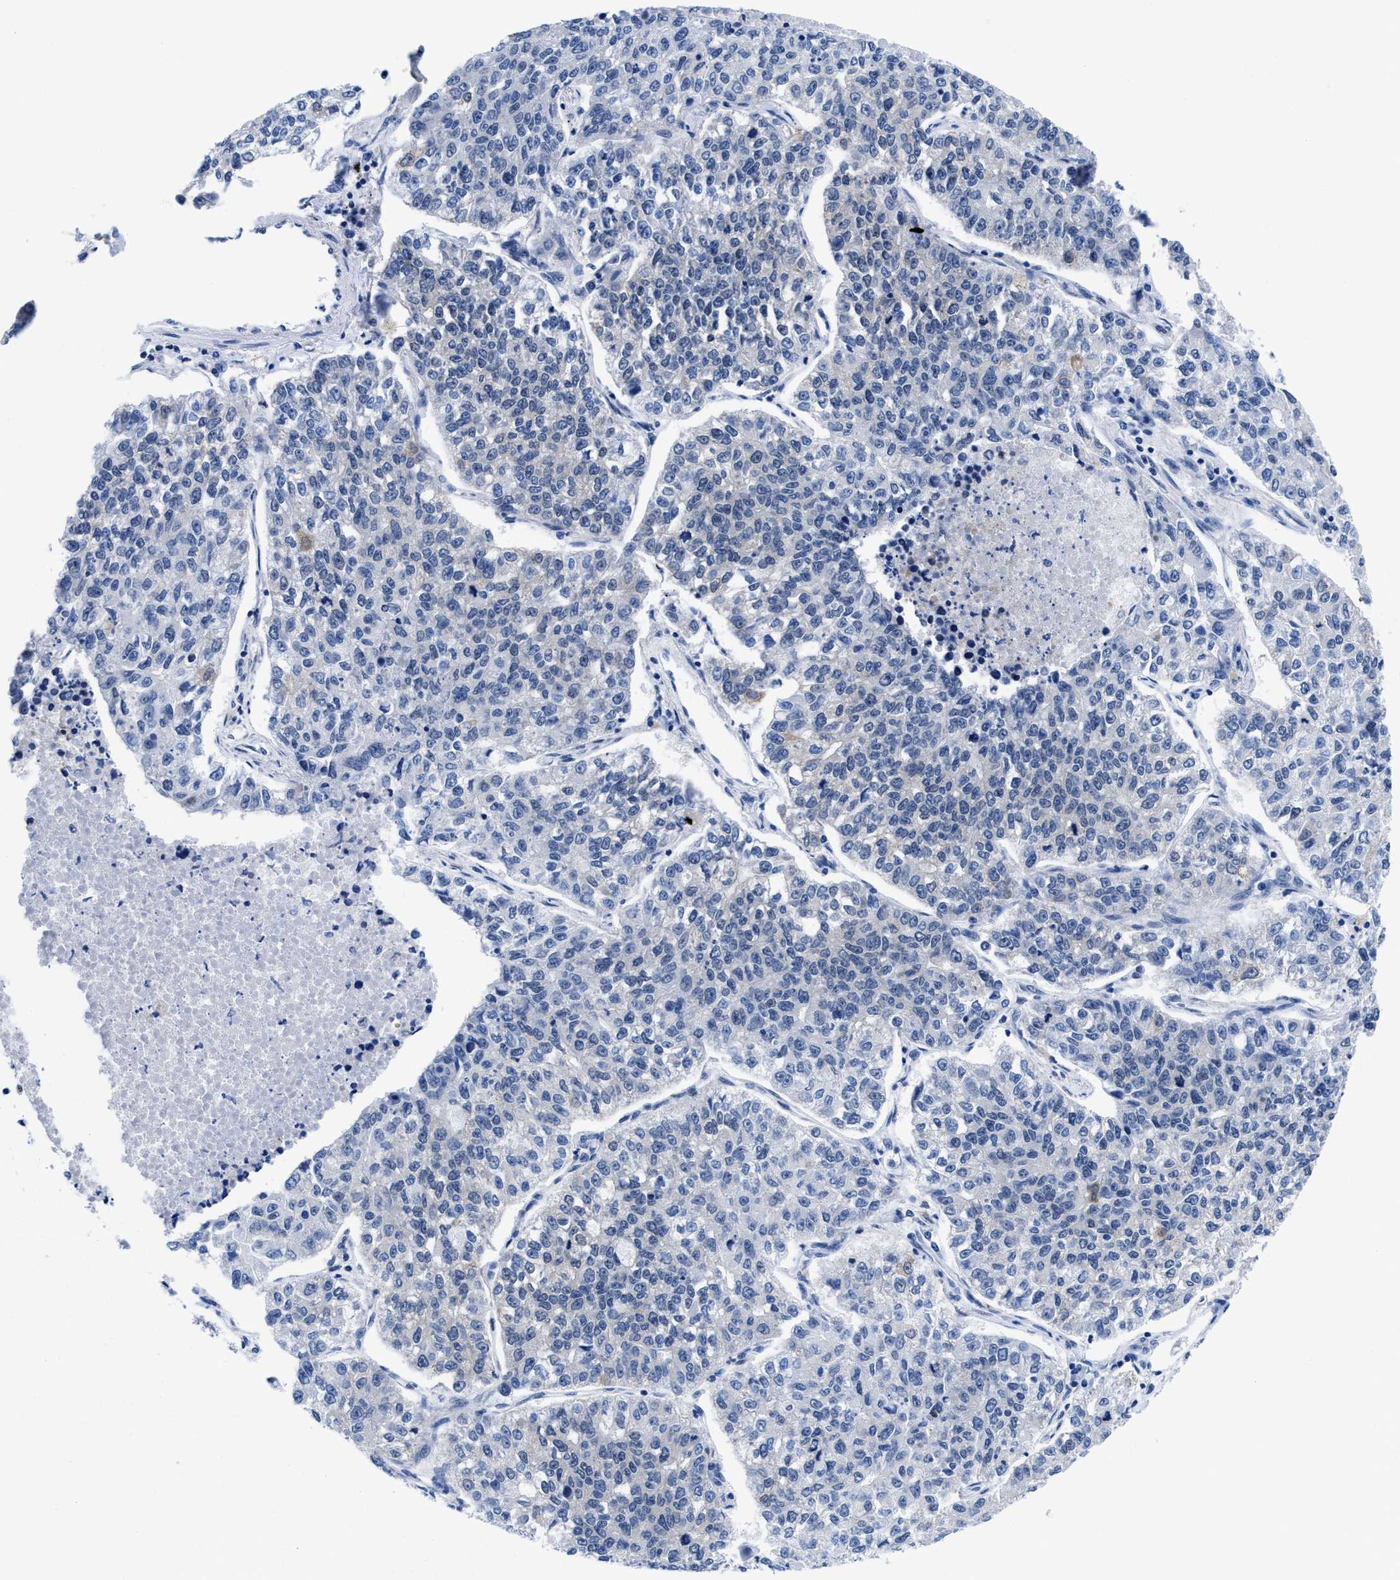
{"staining": {"intensity": "negative", "quantity": "none", "location": "none"}, "tissue": "lung cancer", "cell_type": "Tumor cells", "image_type": "cancer", "snomed": [{"axis": "morphology", "description": "Adenocarcinoma, NOS"}, {"axis": "topography", "description": "Lung"}], "caption": "A histopathology image of human adenocarcinoma (lung) is negative for staining in tumor cells.", "gene": "ACLY", "patient": {"sex": "male", "age": 49}}